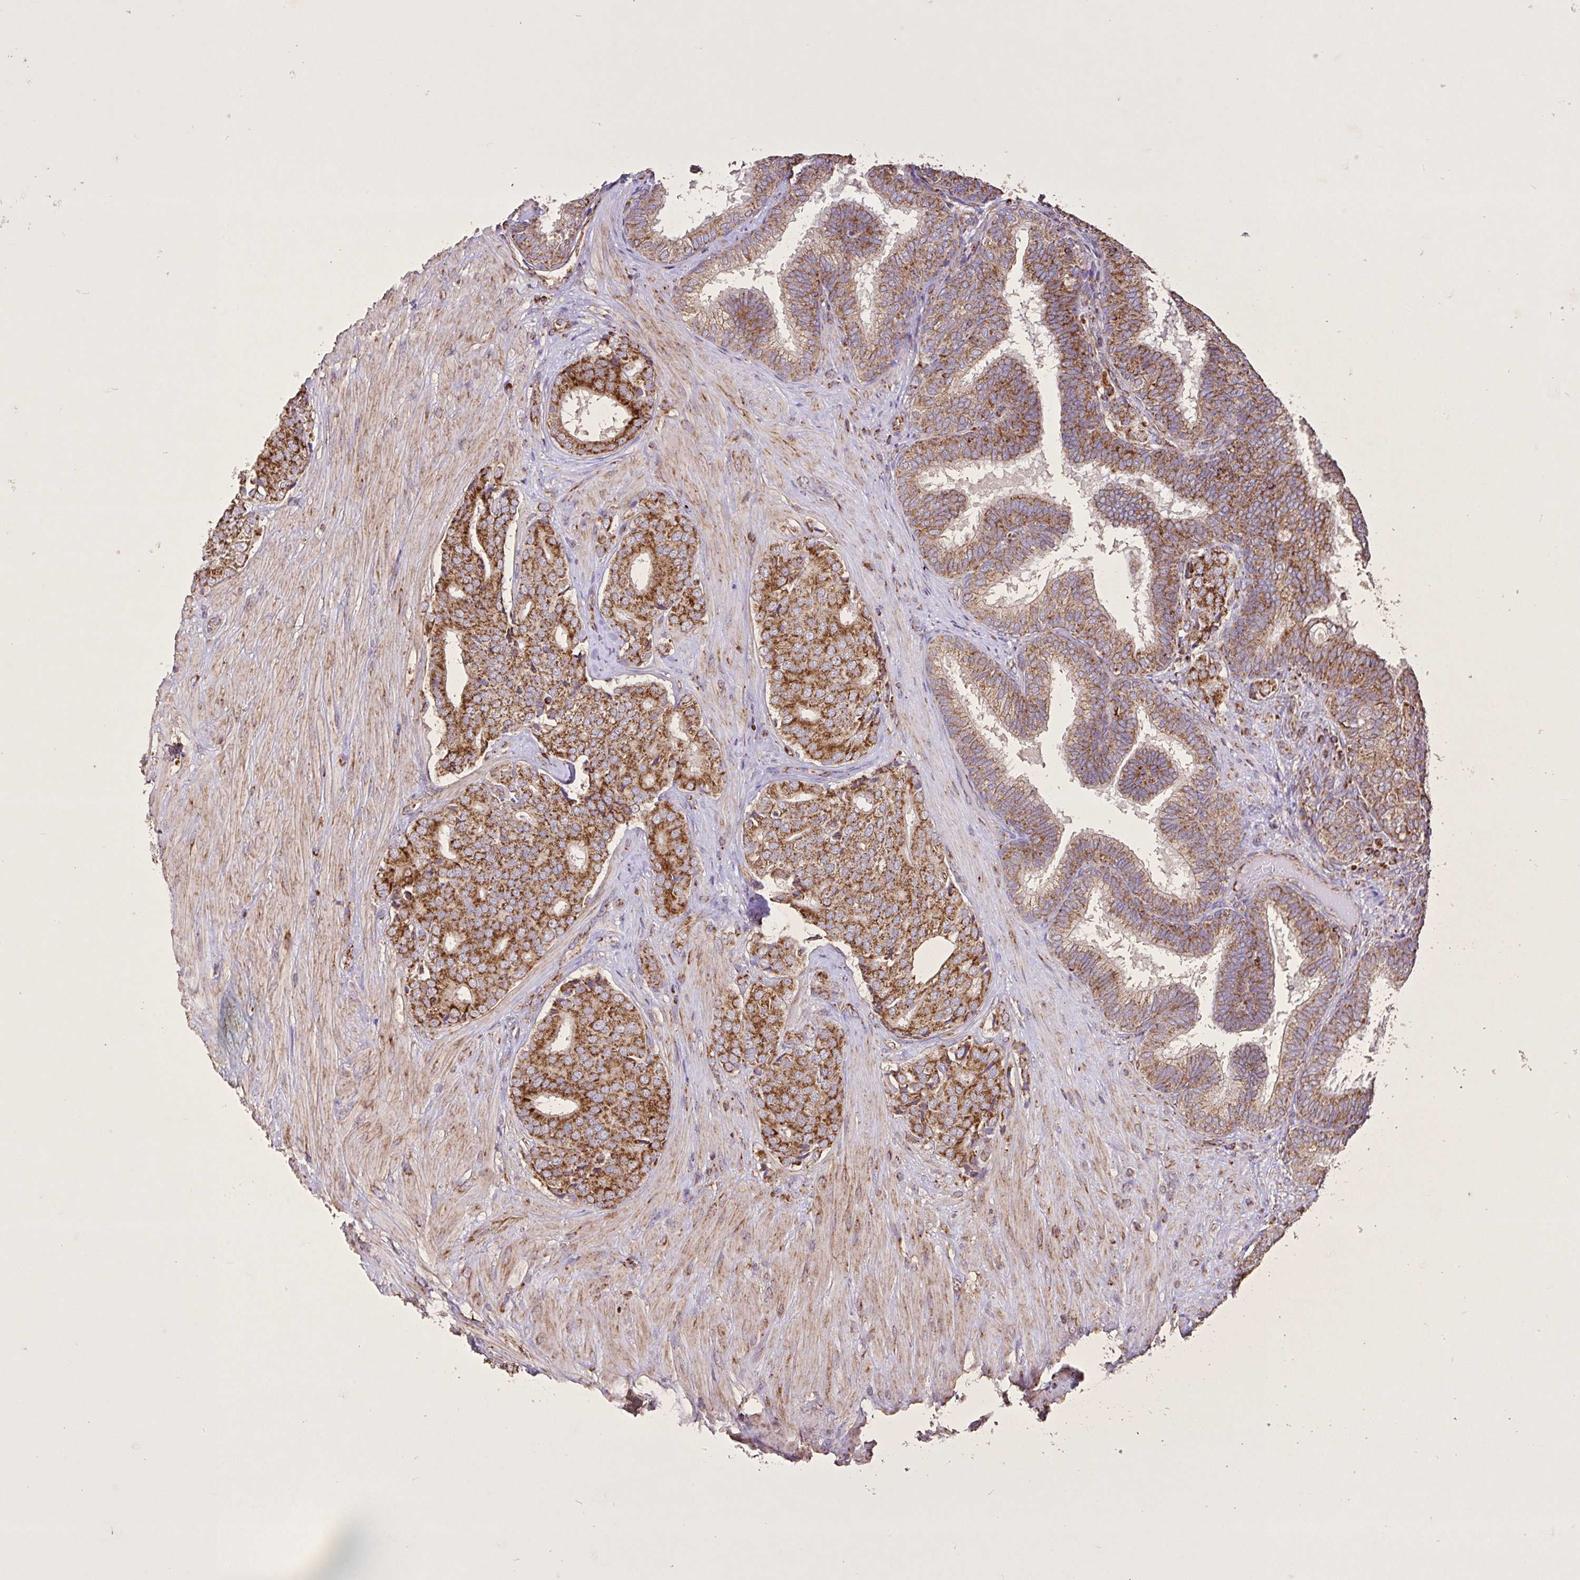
{"staining": {"intensity": "strong", "quantity": ">75%", "location": "cytoplasmic/membranous"}, "tissue": "prostate cancer", "cell_type": "Tumor cells", "image_type": "cancer", "snomed": [{"axis": "morphology", "description": "Adenocarcinoma, High grade"}, {"axis": "topography", "description": "Prostate"}], "caption": "An IHC photomicrograph of tumor tissue is shown. Protein staining in brown labels strong cytoplasmic/membranous positivity in prostate adenocarcinoma (high-grade) within tumor cells.", "gene": "AGK", "patient": {"sex": "male", "age": 62}}